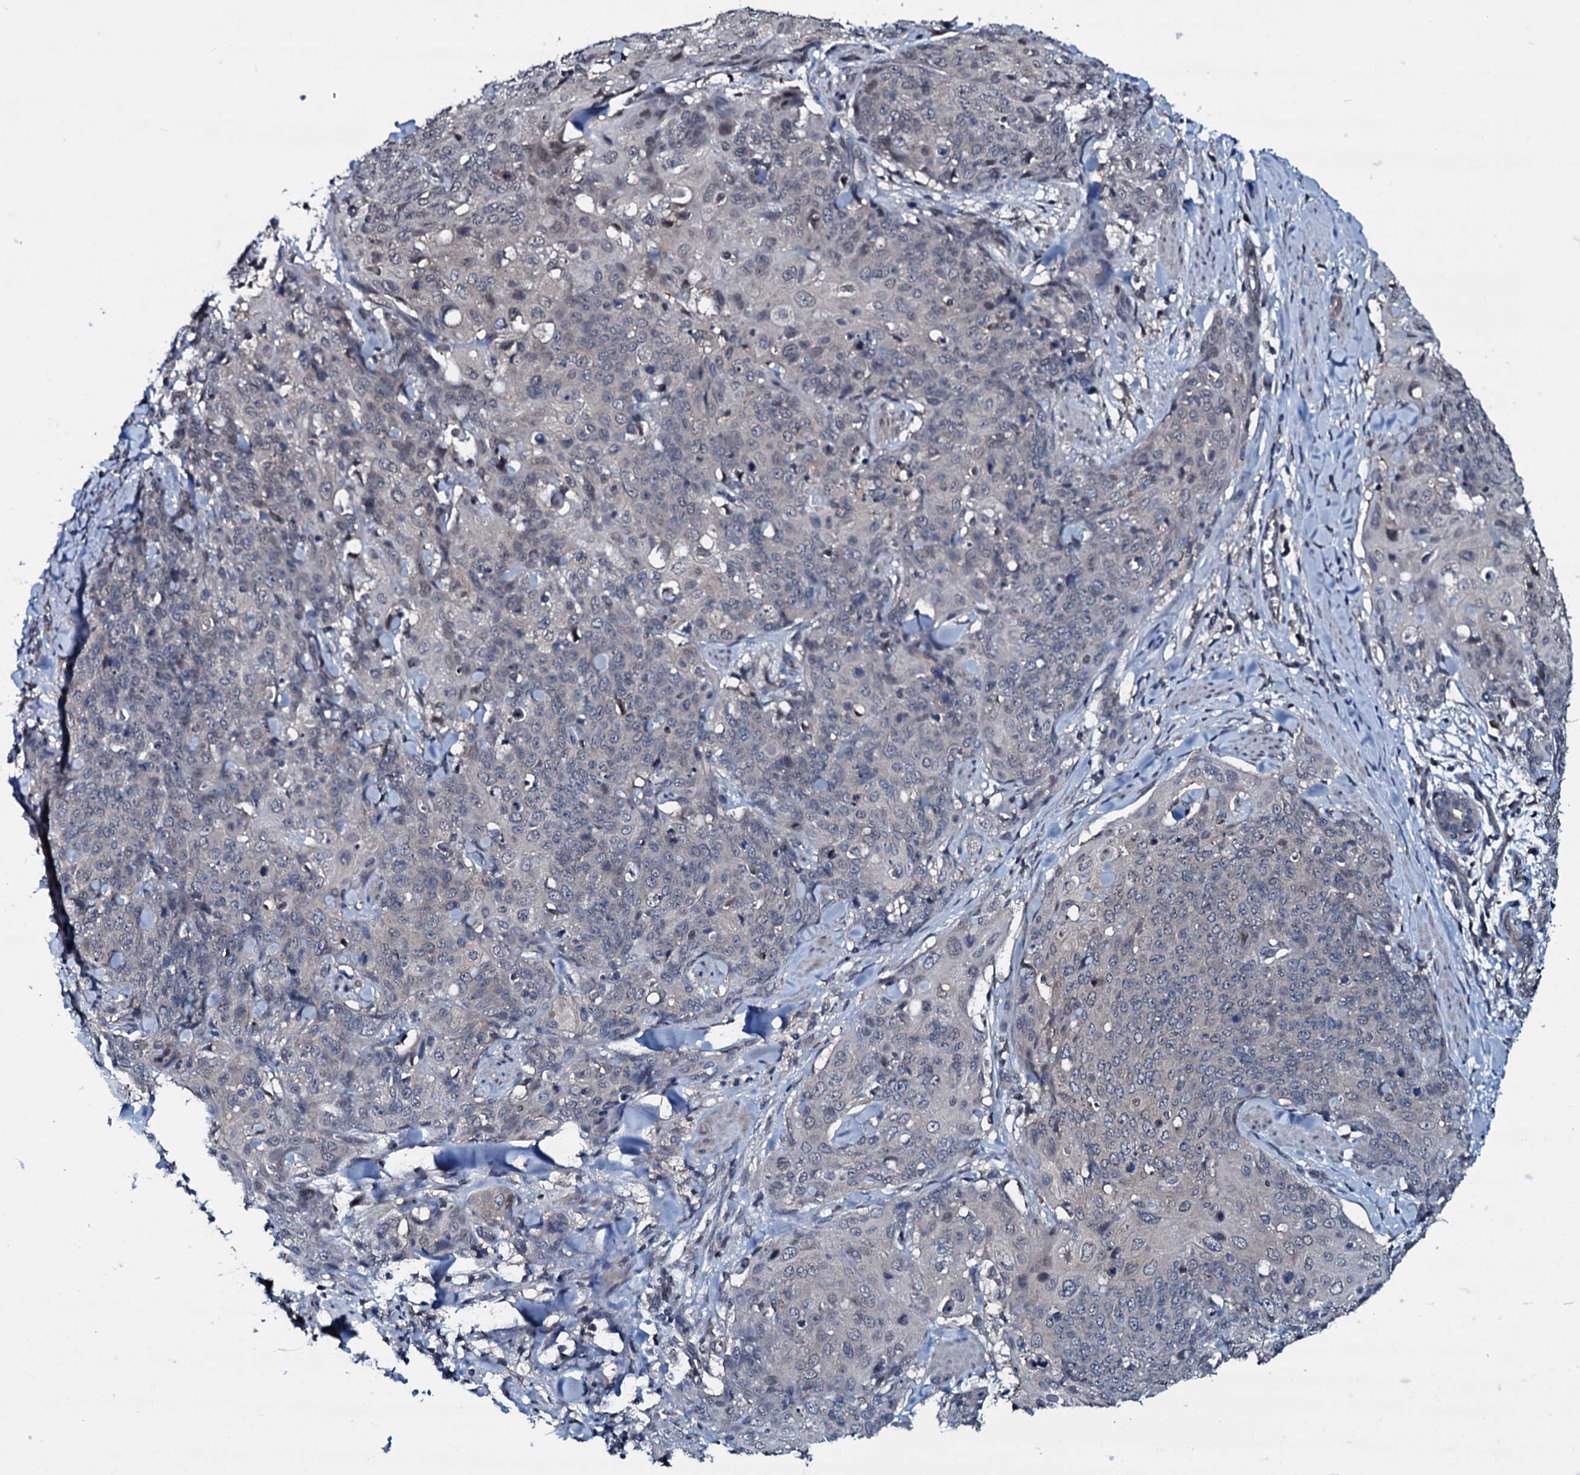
{"staining": {"intensity": "negative", "quantity": "none", "location": "none"}, "tissue": "skin cancer", "cell_type": "Tumor cells", "image_type": "cancer", "snomed": [{"axis": "morphology", "description": "Squamous cell carcinoma, NOS"}, {"axis": "topography", "description": "Skin"}, {"axis": "topography", "description": "Vulva"}], "caption": "Immunohistochemistry histopathology image of skin cancer stained for a protein (brown), which reveals no expression in tumor cells.", "gene": "OGFOD2", "patient": {"sex": "female", "age": 85}}